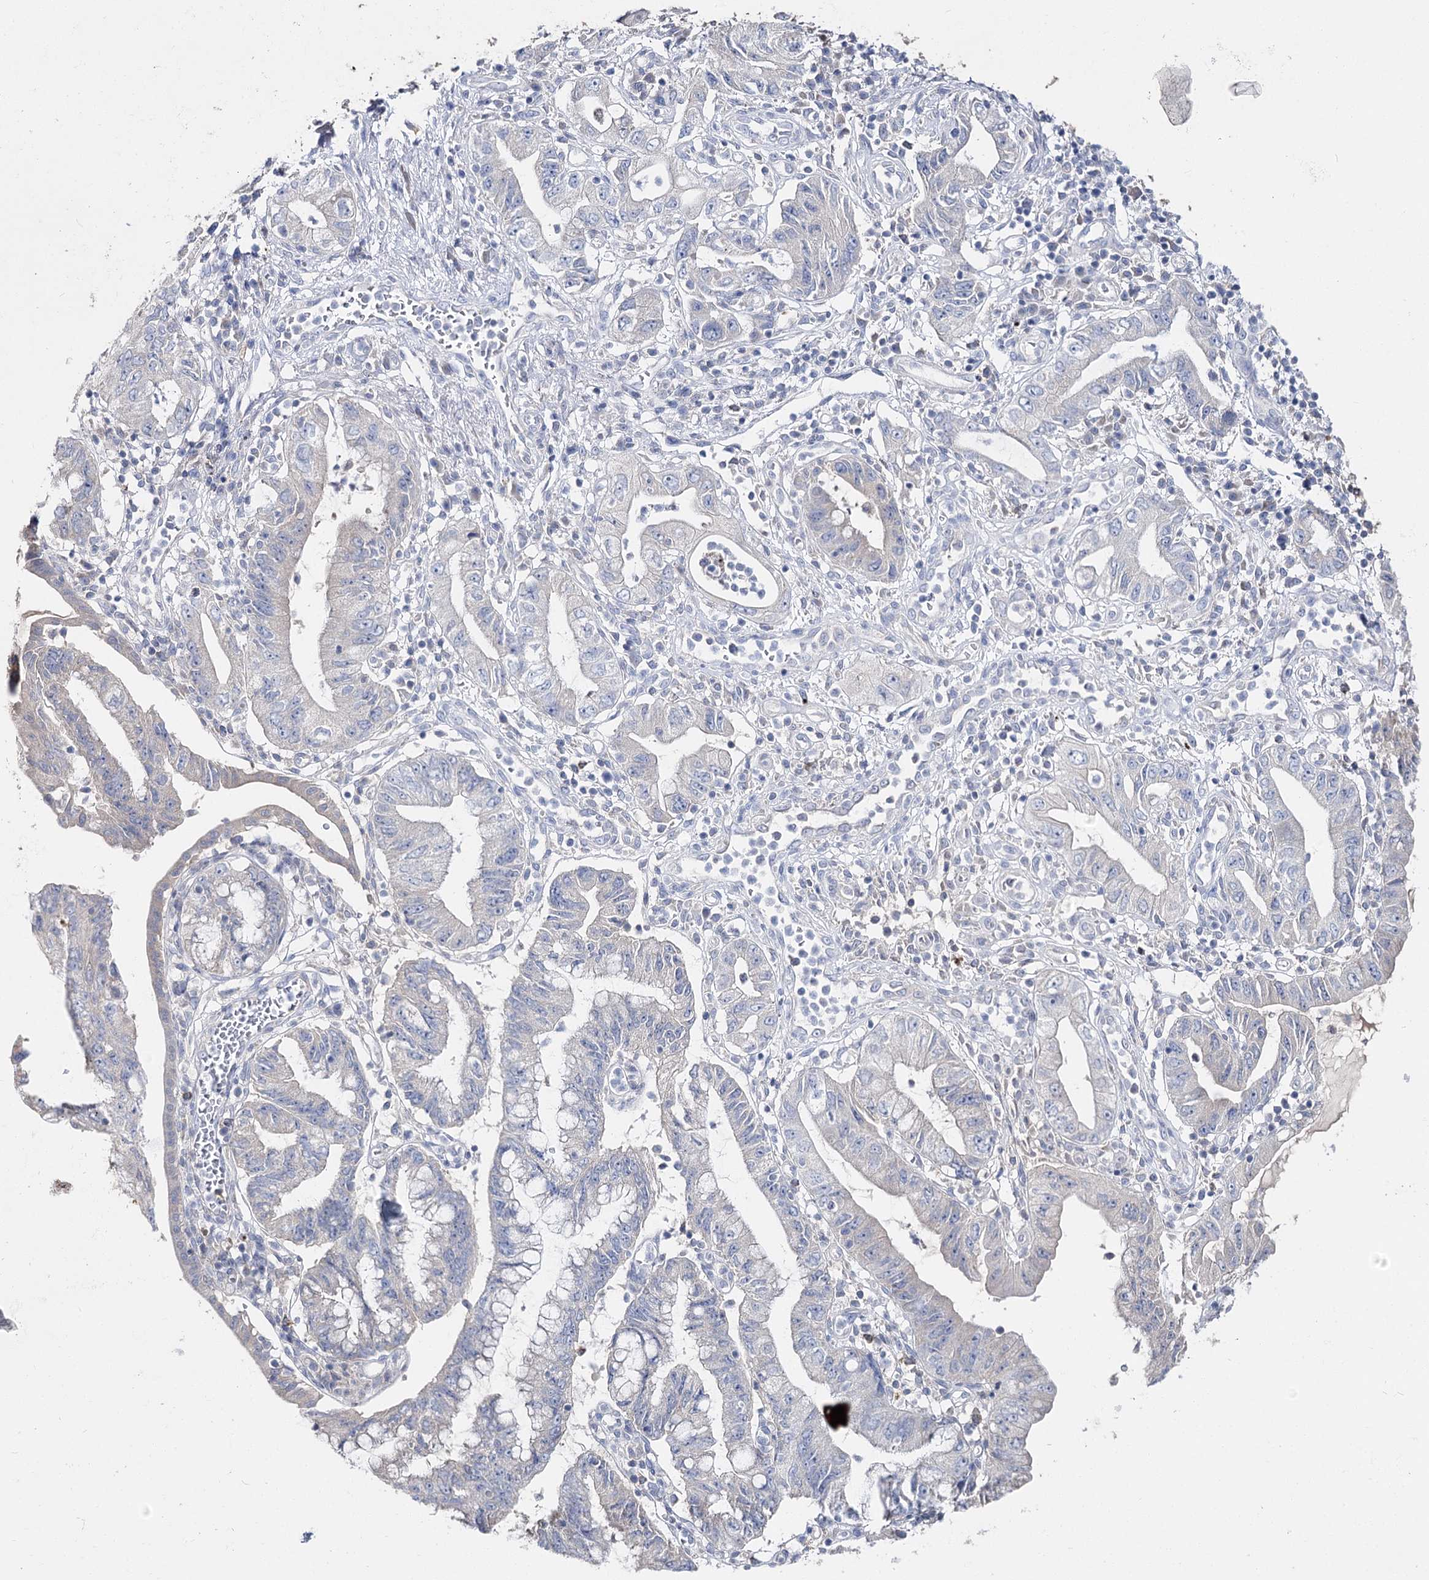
{"staining": {"intensity": "negative", "quantity": "none", "location": "none"}, "tissue": "pancreatic cancer", "cell_type": "Tumor cells", "image_type": "cancer", "snomed": [{"axis": "morphology", "description": "Adenocarcinoma, NOS"}, {"axis": "topography", "description": "Pancreas"}], "caption": "DAB immunohistochemical staining of human pancreatic adenocarcinoma shows no significant positivity in tumor cells.", "gene": "NRAP", "patient": {"sex": "female", "age": 73}}